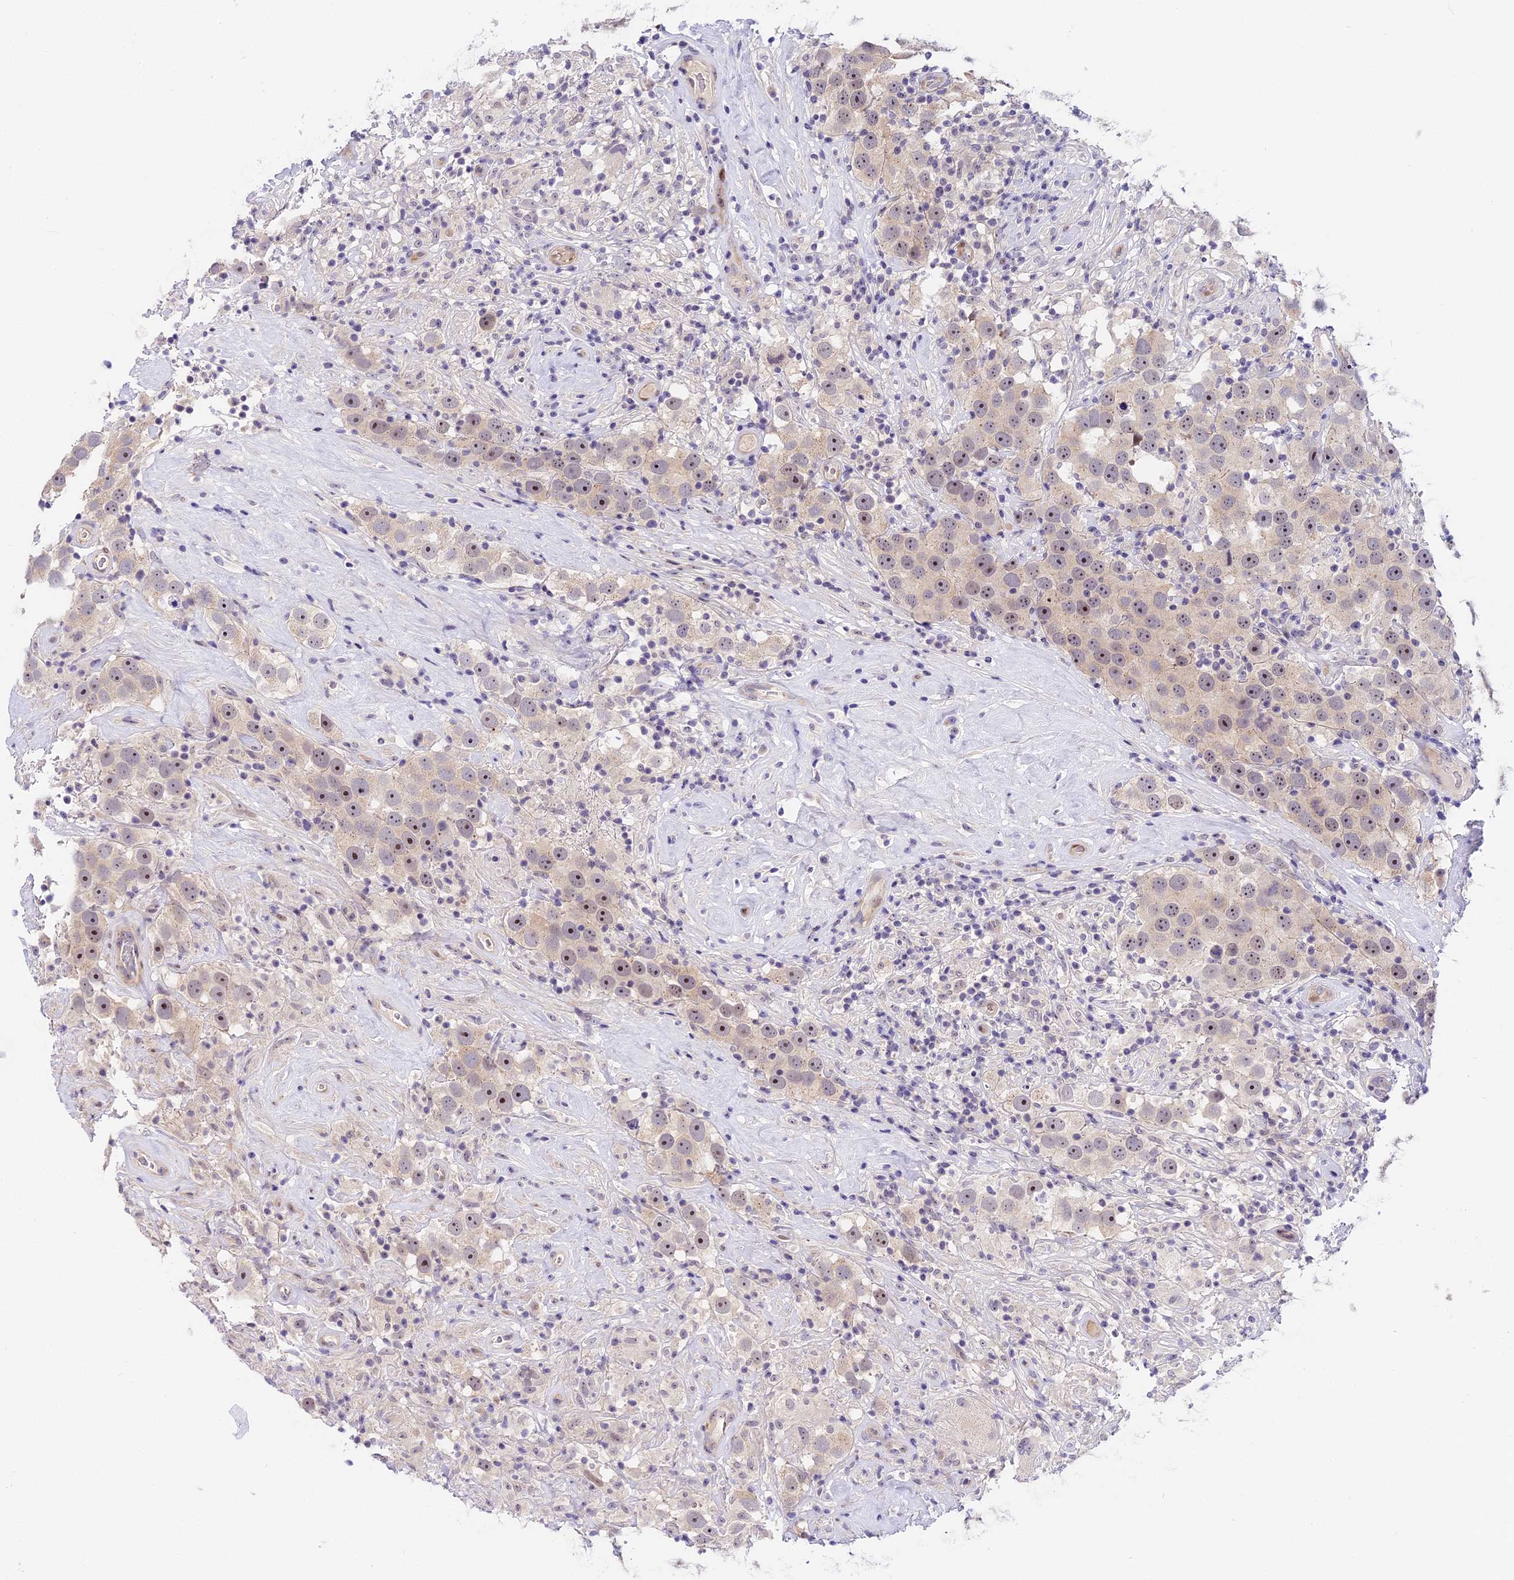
{"staining": {"intensity": "moderate", "quantity": ">75%", "location": "nuclear"}, "tissue": "testis cancer", "cell_type": "Tumor cells", "image_type": "cancer", "snomed": [{"axis": "morphology", "description": "Seminoma, NOS"}, {"axis": "topography", "description": "Testis"}], "caption": "This is an image of immunohistochemistry (IHC) staining of seminoma (testis), which shows moderate staining in the nuclear of tumor cells.", "gene": "MIDN", "patient": {"sex": "male", "age": 49}}